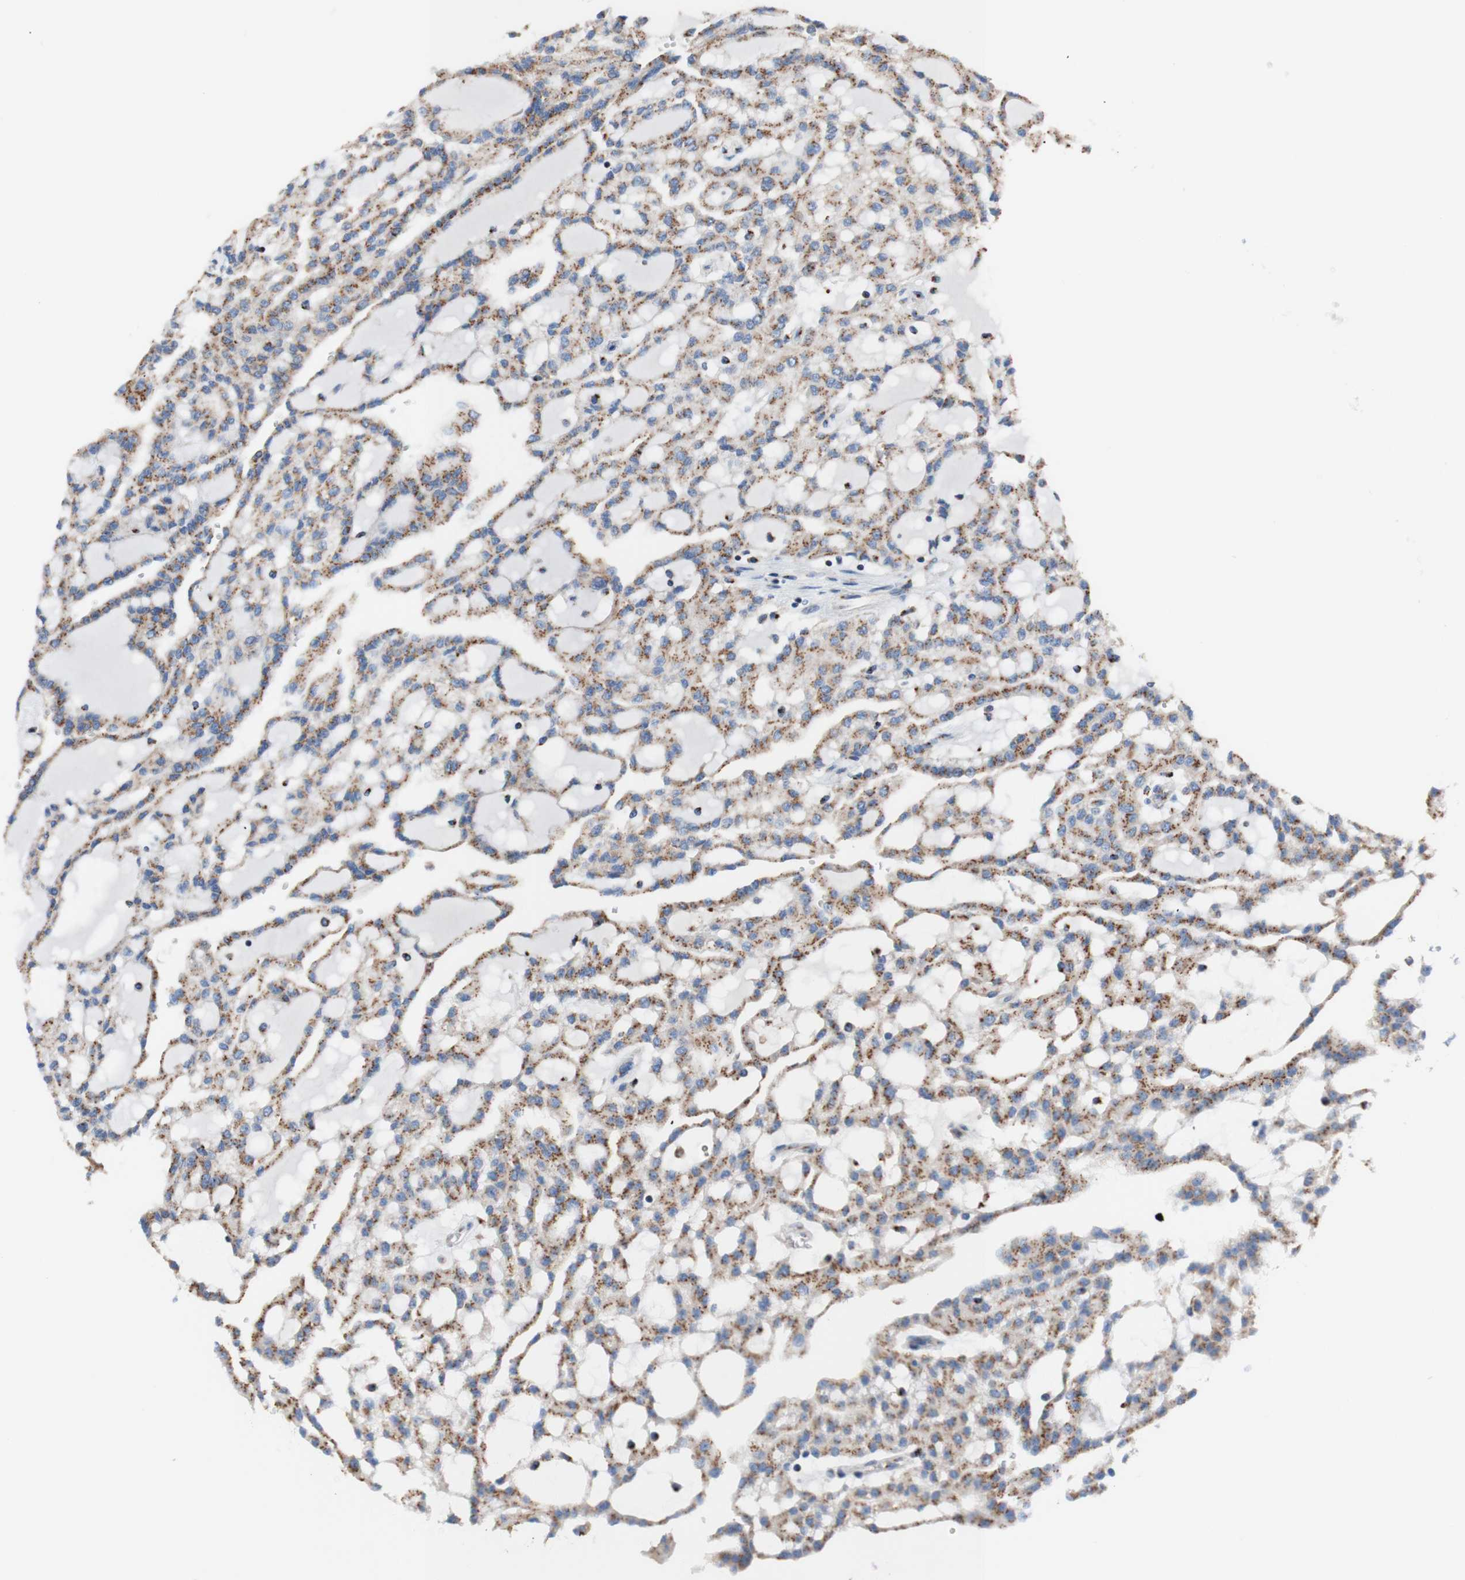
{"staining": {"intensity": "moderate", "quantity": "25%-75%", "location": "cytoplasmic/membranous"}, "tissue": "renal cancer", "cell_type": "Tumor cells", "image_type": "cancer", "snomed": [{"axis": "morphology", "description": "Adenocarcinoma, NOS"}, {"axis": "topography", "description": "Kidney"}], "caption": "About 25%-75% of tumor cells in adenocarcinoma (renal) exhibit moderate cytoplasmic/membranous protein expression as visualized by brown immunohistochemical staining.", "gene": "GALNT2", "patient": {"sex": "male", "age": 63}}